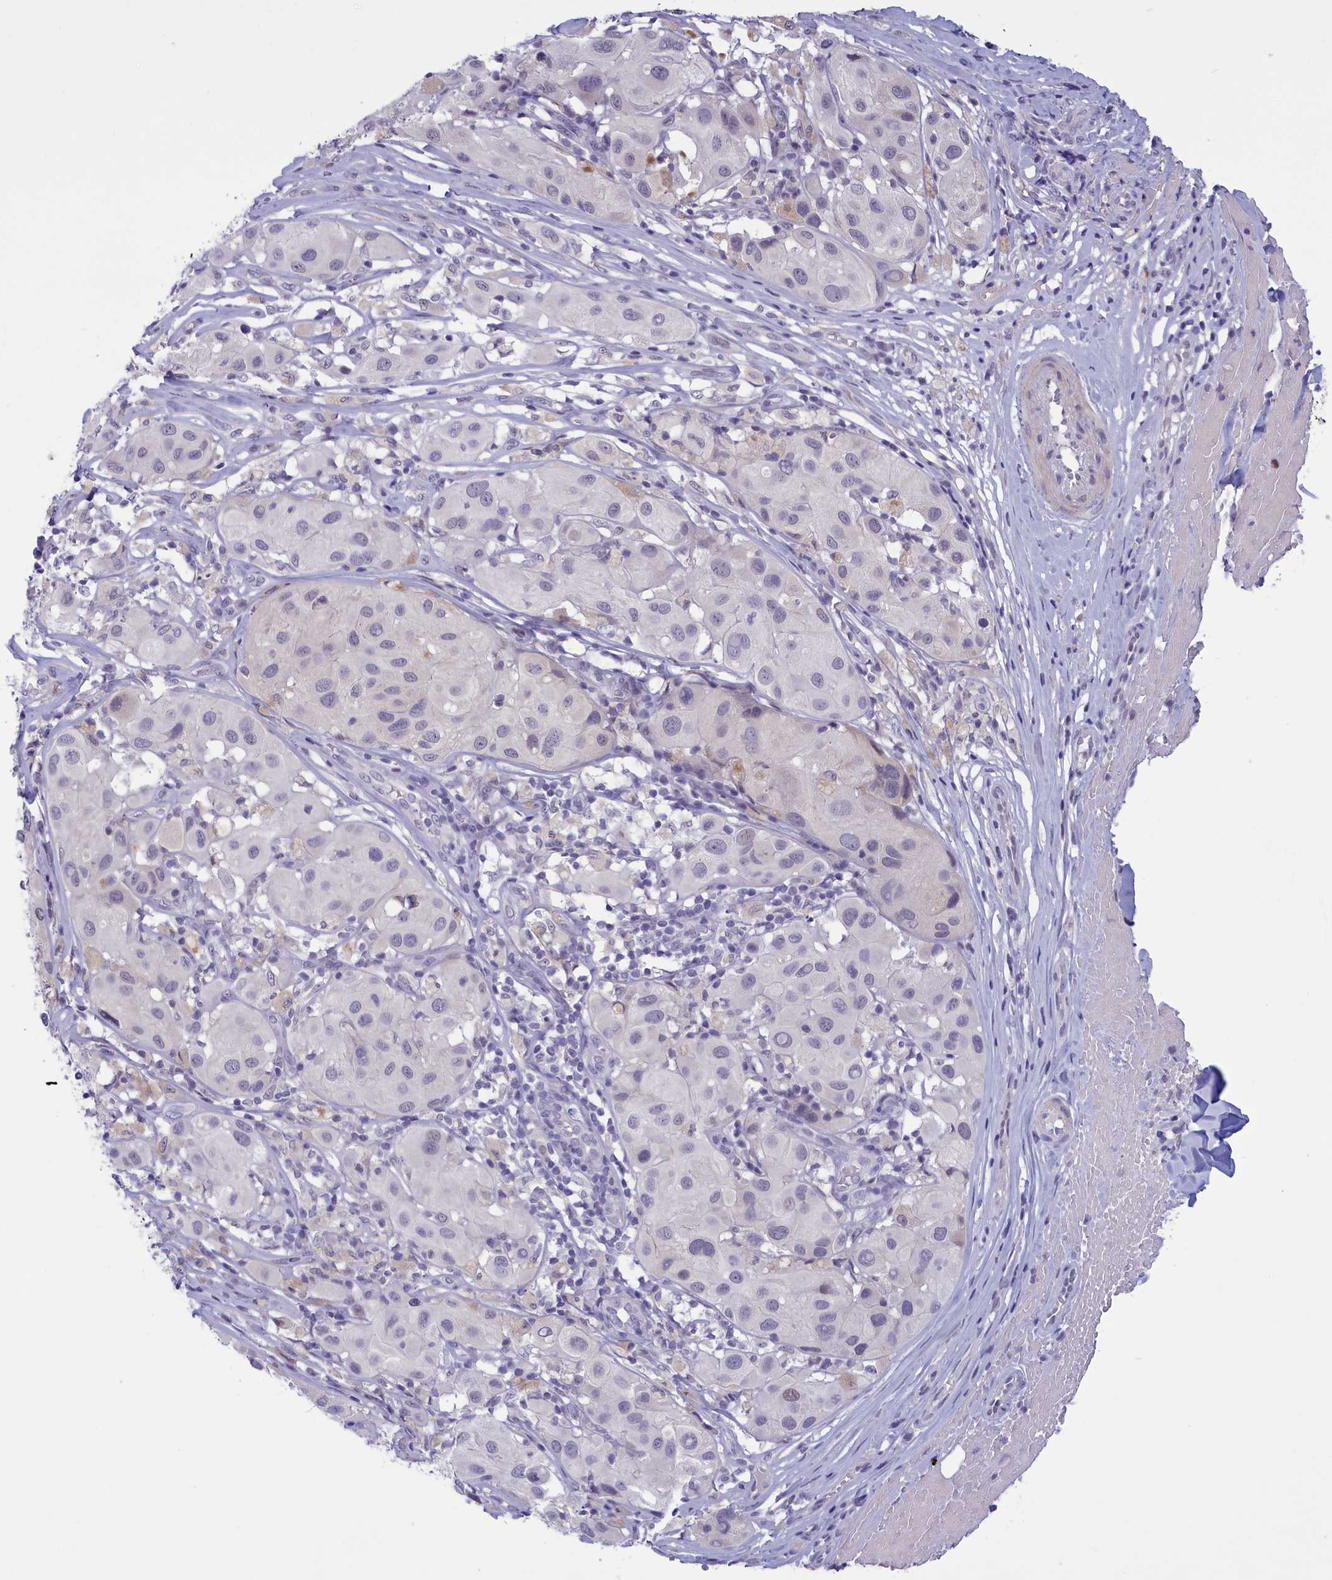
{"staining": {"intensity": "negative", "quantity": "none", "location": "none"}, "tissue": "melanoma", "cell_type": "Tumor cells", "image_type": "cancer", "snomed": [{"axis": "morphology", "description": "Malignant melanoma, Metastatic site"}, {"axis": "topography", "description": "Skin"}], "caption": "High power microscopy image of an immunohistochemistry photomicrograph of malignant melanoma (metastatic site), revealing no significant expression in tumor cells. The staining was performed using DAB to visualize the protein expression in brown, while the nuclei were stained in blue with hematoxylin (Magnification: 20x).", "gene": "ELOA2", "patient": {"sex": "male", "age": 41}}